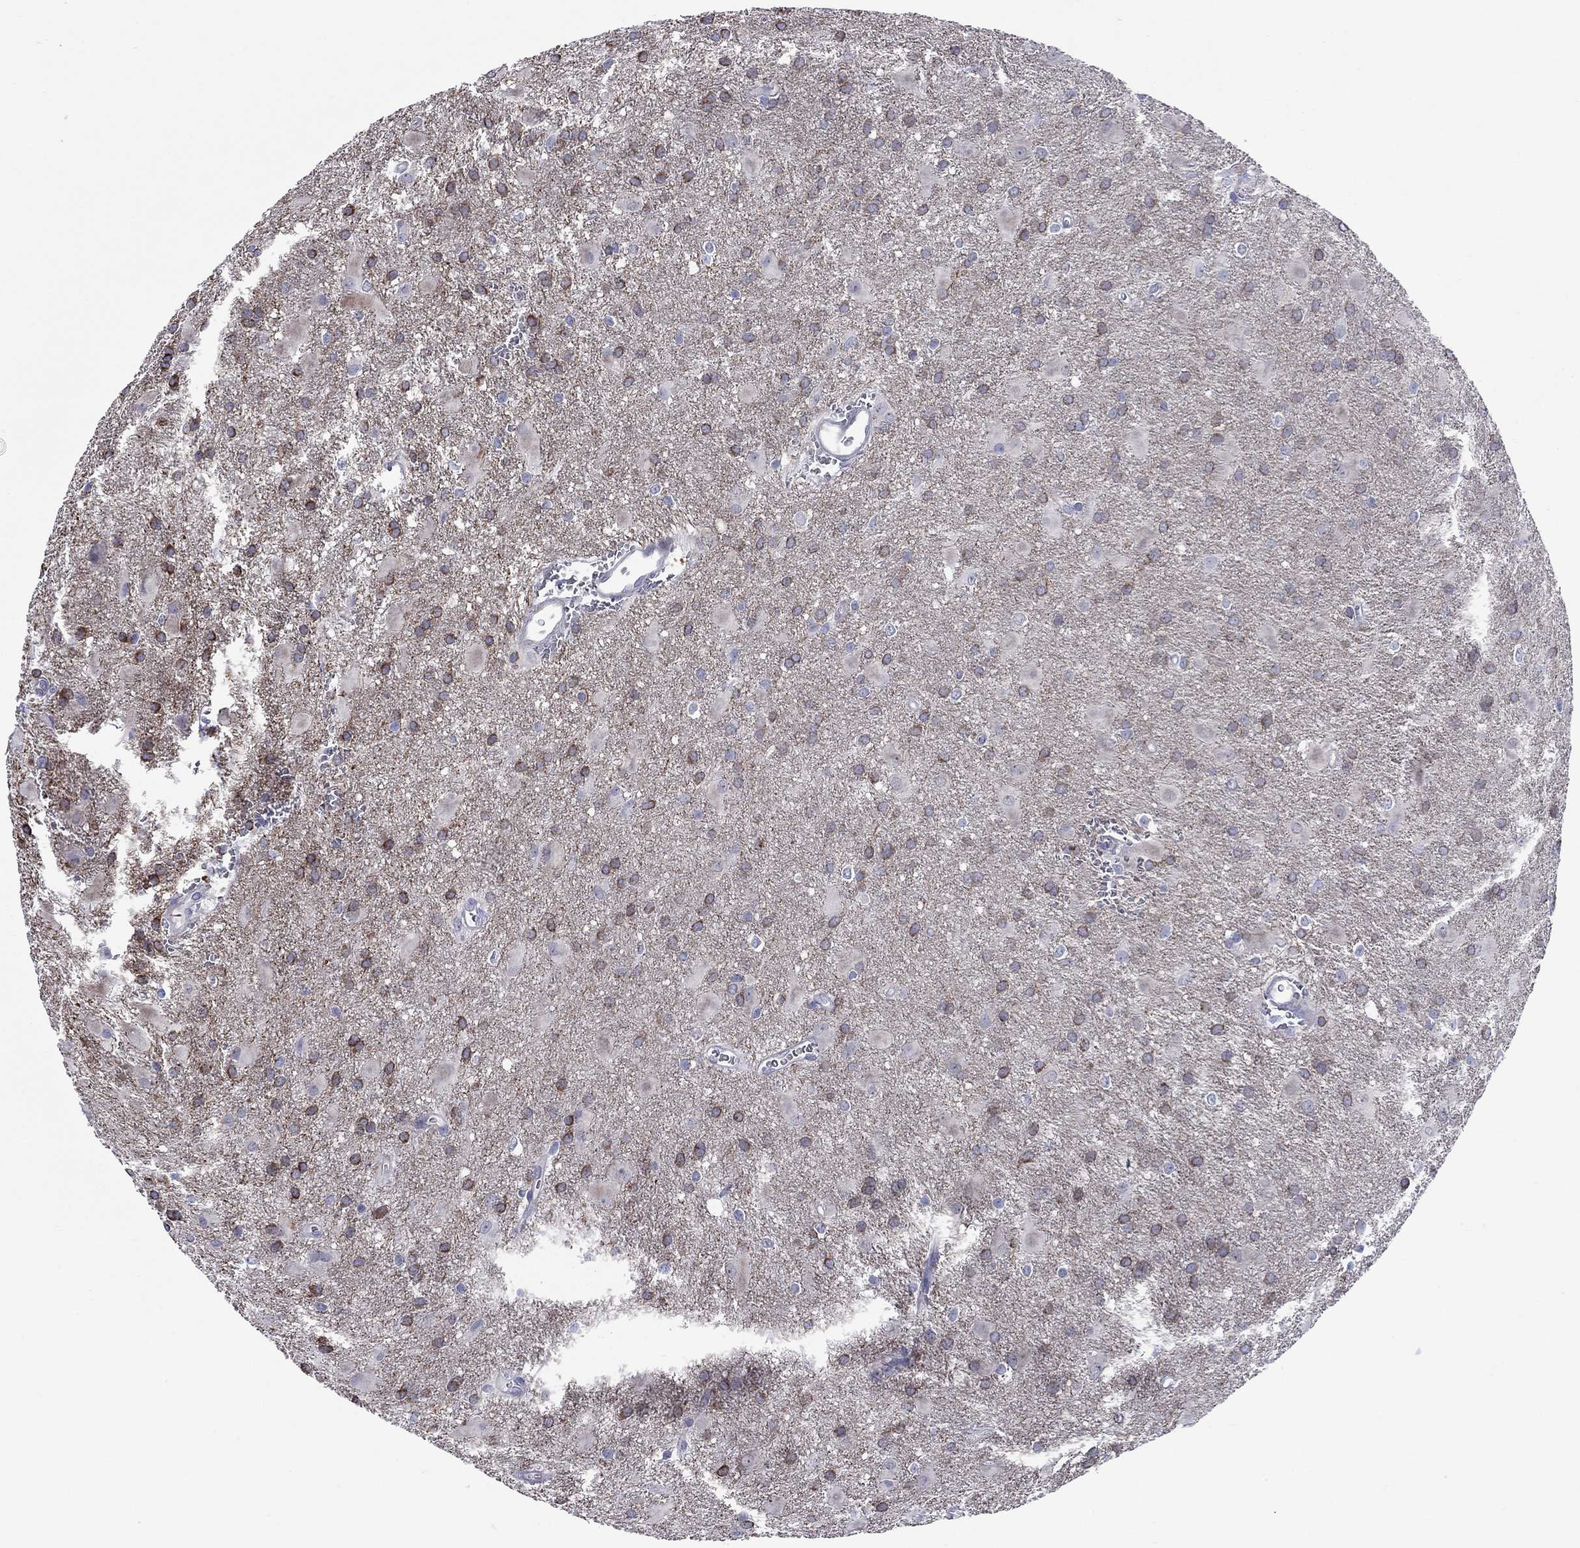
{"staining": {"intensity": "strong", "quantity": "<25%", "location": "cytoplasmic/membranous"}, "tissue": "glioma", "cell_type": "Tumor cells", "image_type": "cancer", "snomed": [{"axis": "morphology", "description": "Glioma, malignant, Low grade"}, {"axis": "topography", "description": "Brain"}], "caption": "Immunohistochemical staining of human glioma reveals strong cytoplasmic/membranous protein staining in approximately <25% of tumor cells.", "gene": "UNC119B", "patient": {"sex": "male", "age": 58}}